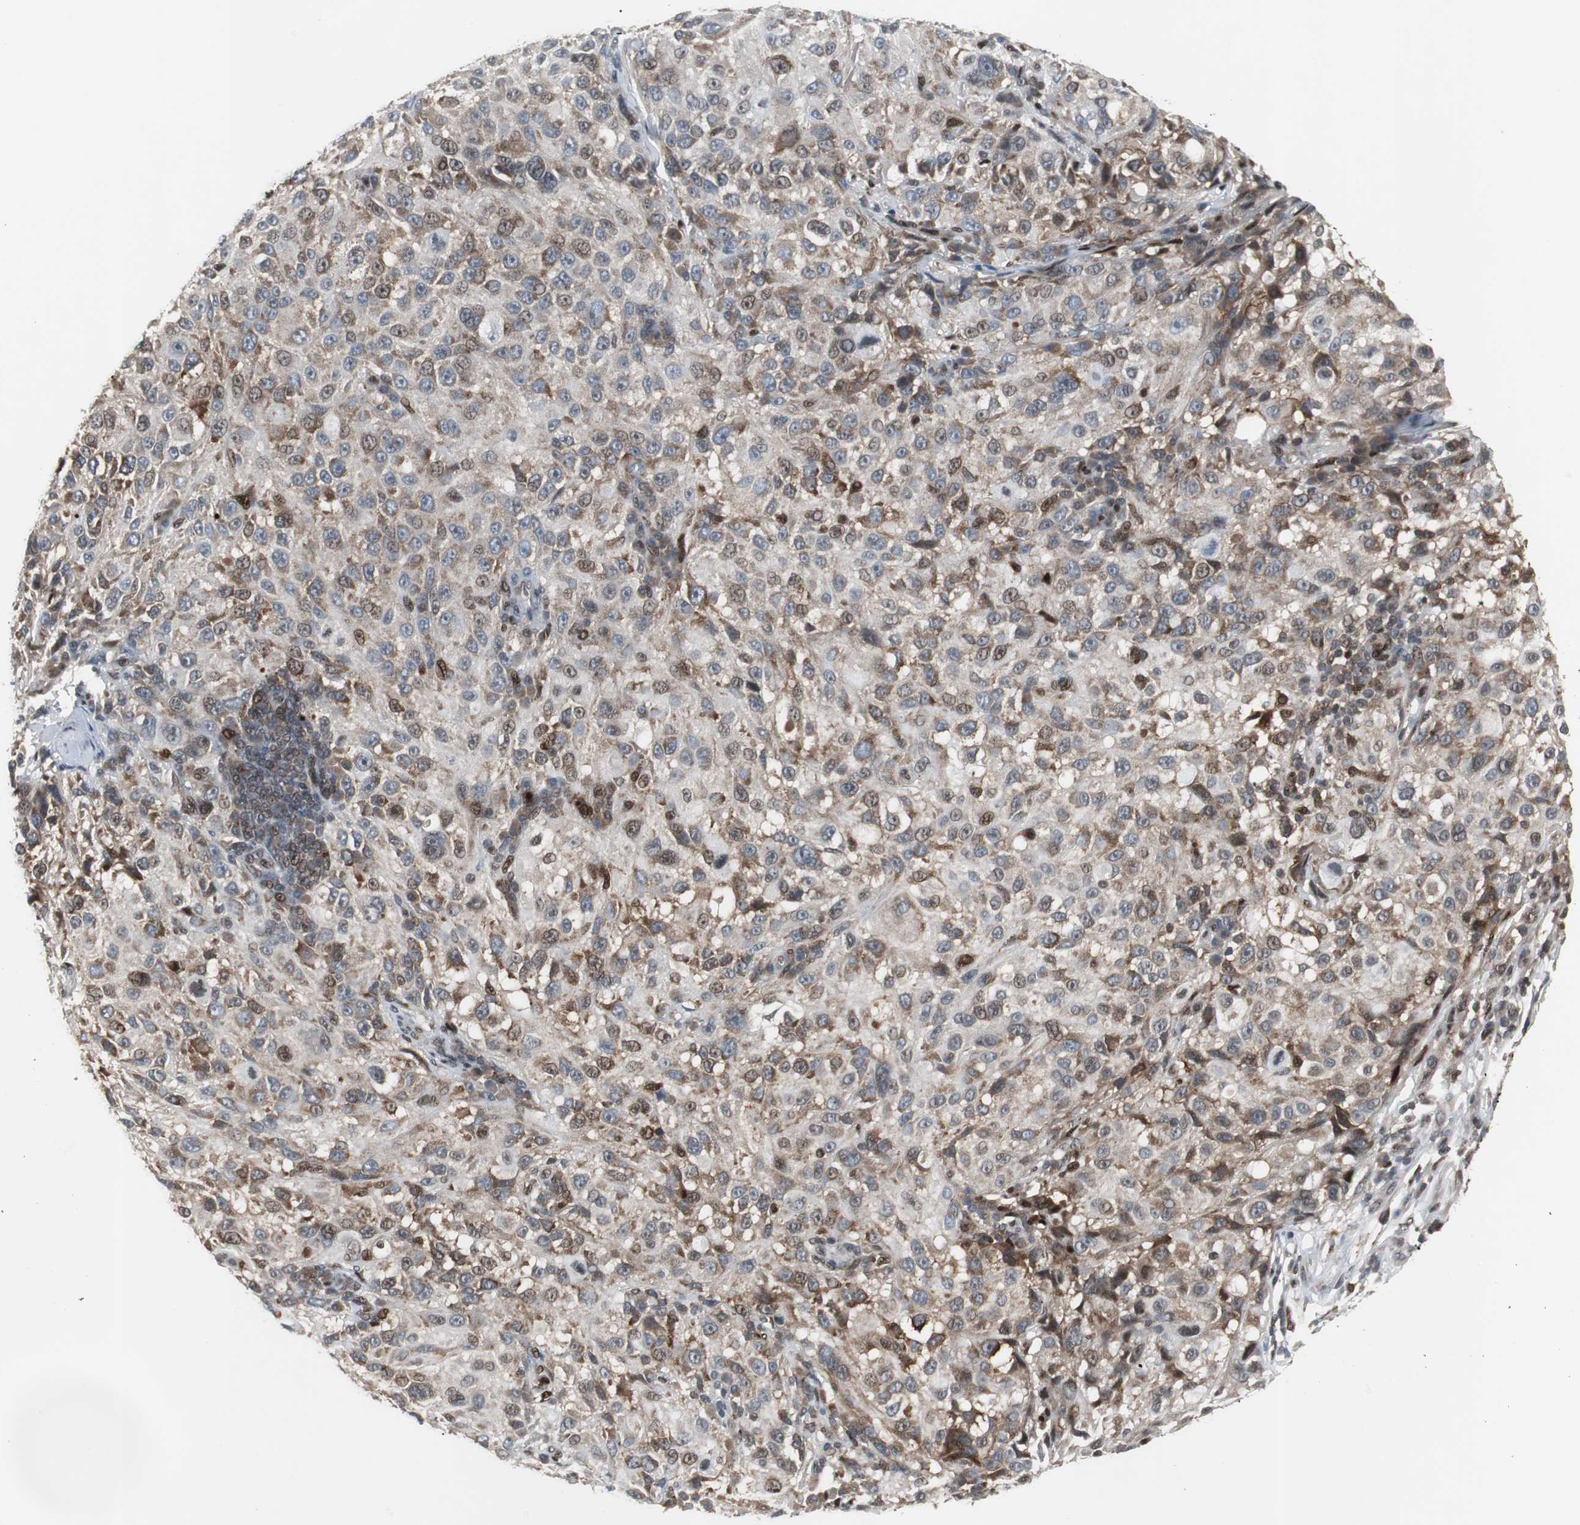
{"staining": {"intensity": "weak", "quantity": ">75%", "location": "cytoplasmic/membranous"}, "tissue": "melanoma", "cell_type": "Tumor cells", "image_type": "cancer", "snomed": [{"axis": "morphology", "description": "Necrosis, NOS"}, {"axis": "morphology", "description": "Malignant melanoma, NOS"}, {"axis": "topography", "description": "Skin"}], "caption": "This micrograph demonstrates immunohistochemistry staining of malignant melanoma, with low weak cytoplasmic/membranous positivity in approximately >75% of tumor cells.", "gene": "GRK2", "patient": {"sex": "female", "age": 87}}